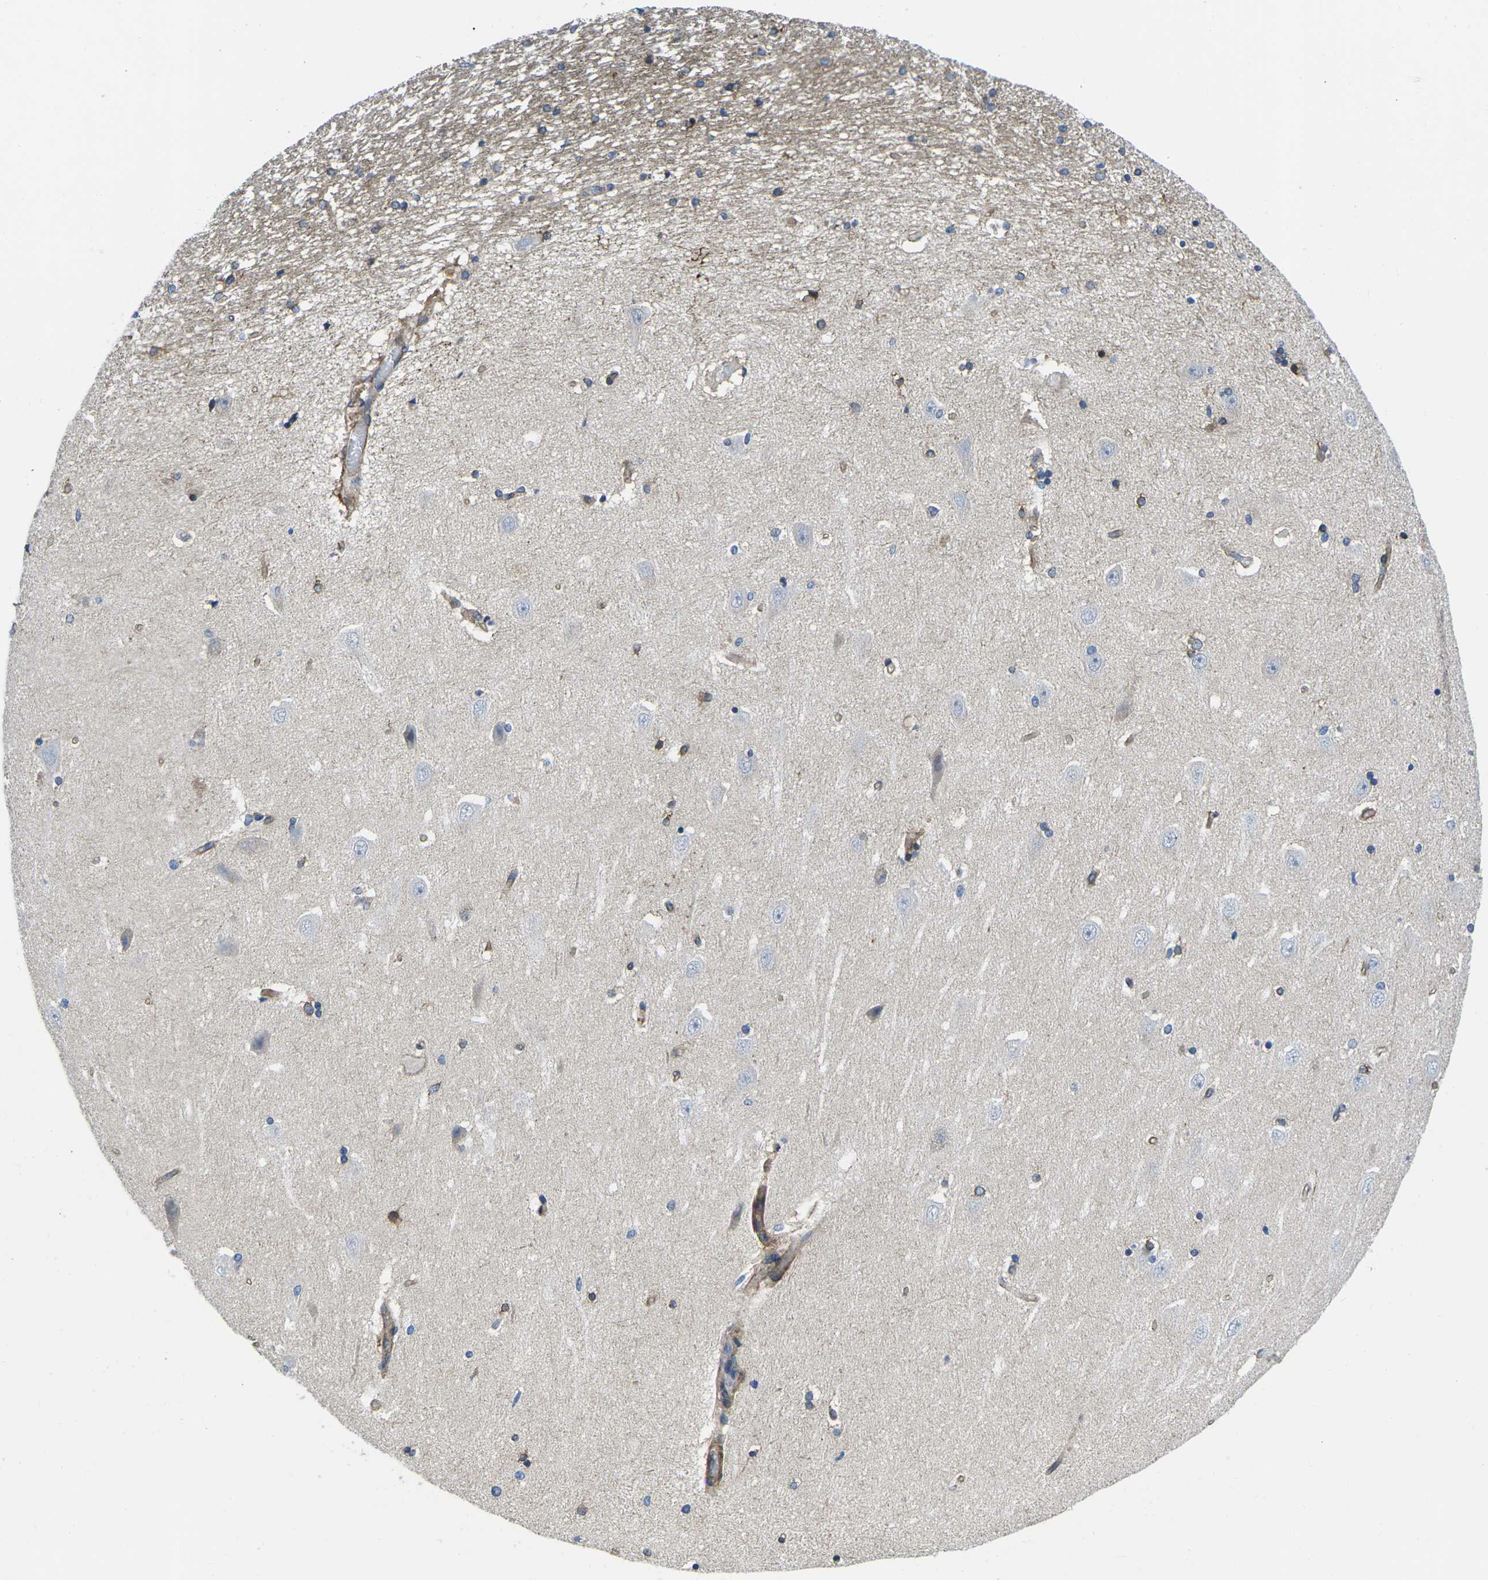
{"staining": {"intensity": "weak", "quantity": "<25%", "location": "cytoplasmic/membranous"}, "tissue": "hippocampus", "cell_type": "Glial cells", "image_type": "normal", "snomed": [{"axis": "morphology", "description": "Normal tissue, NOS"}, {"axis": "topography", "description": "Hippocampus"}], "caption": "The immunohistochemistry histopathology image has no significant positivity in glial cells of hippocampus.", "gene": "DLG1", "patient": {"sex": "female", "age": 54}}